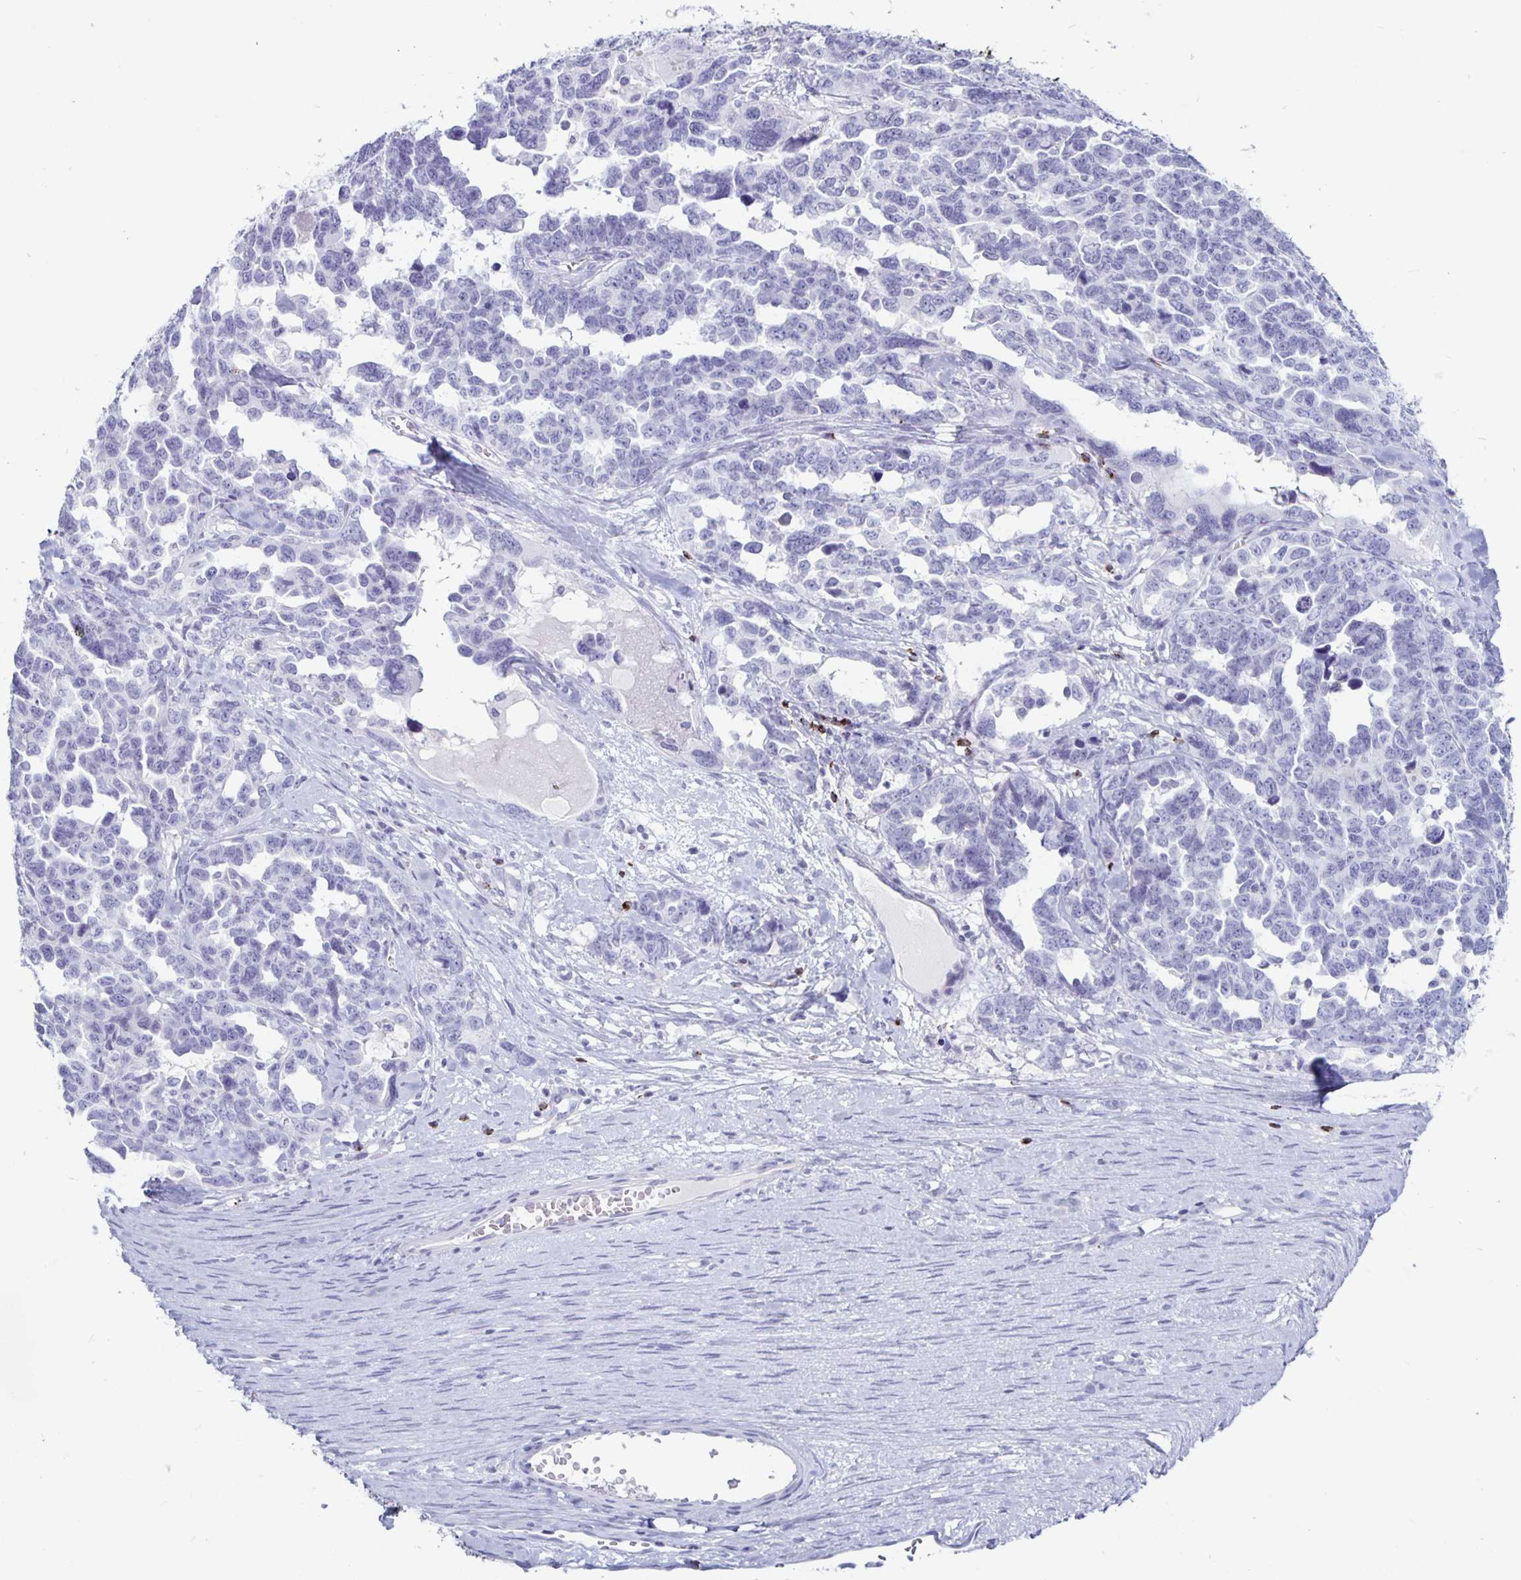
{"staining": {"intensity": "negative", "quantity": "none", "location": "none"}, "tissue": "ovarian cancer", "cell_type": "Tumor cells", "image_type": "cancer", "snomed": [{"axis": "morphology", "description": "Cystadenocarcinoma, serous, NOS"}, {"axis": "topography", "description": "Ovary"}], "caption": "Ovarian serous cystadenocarcinoma was stained to show a protein in brown. There is no significant positivity in tumor cells.", "gene": "GZMK", "patient": {"sex": "female", "age": 69}}